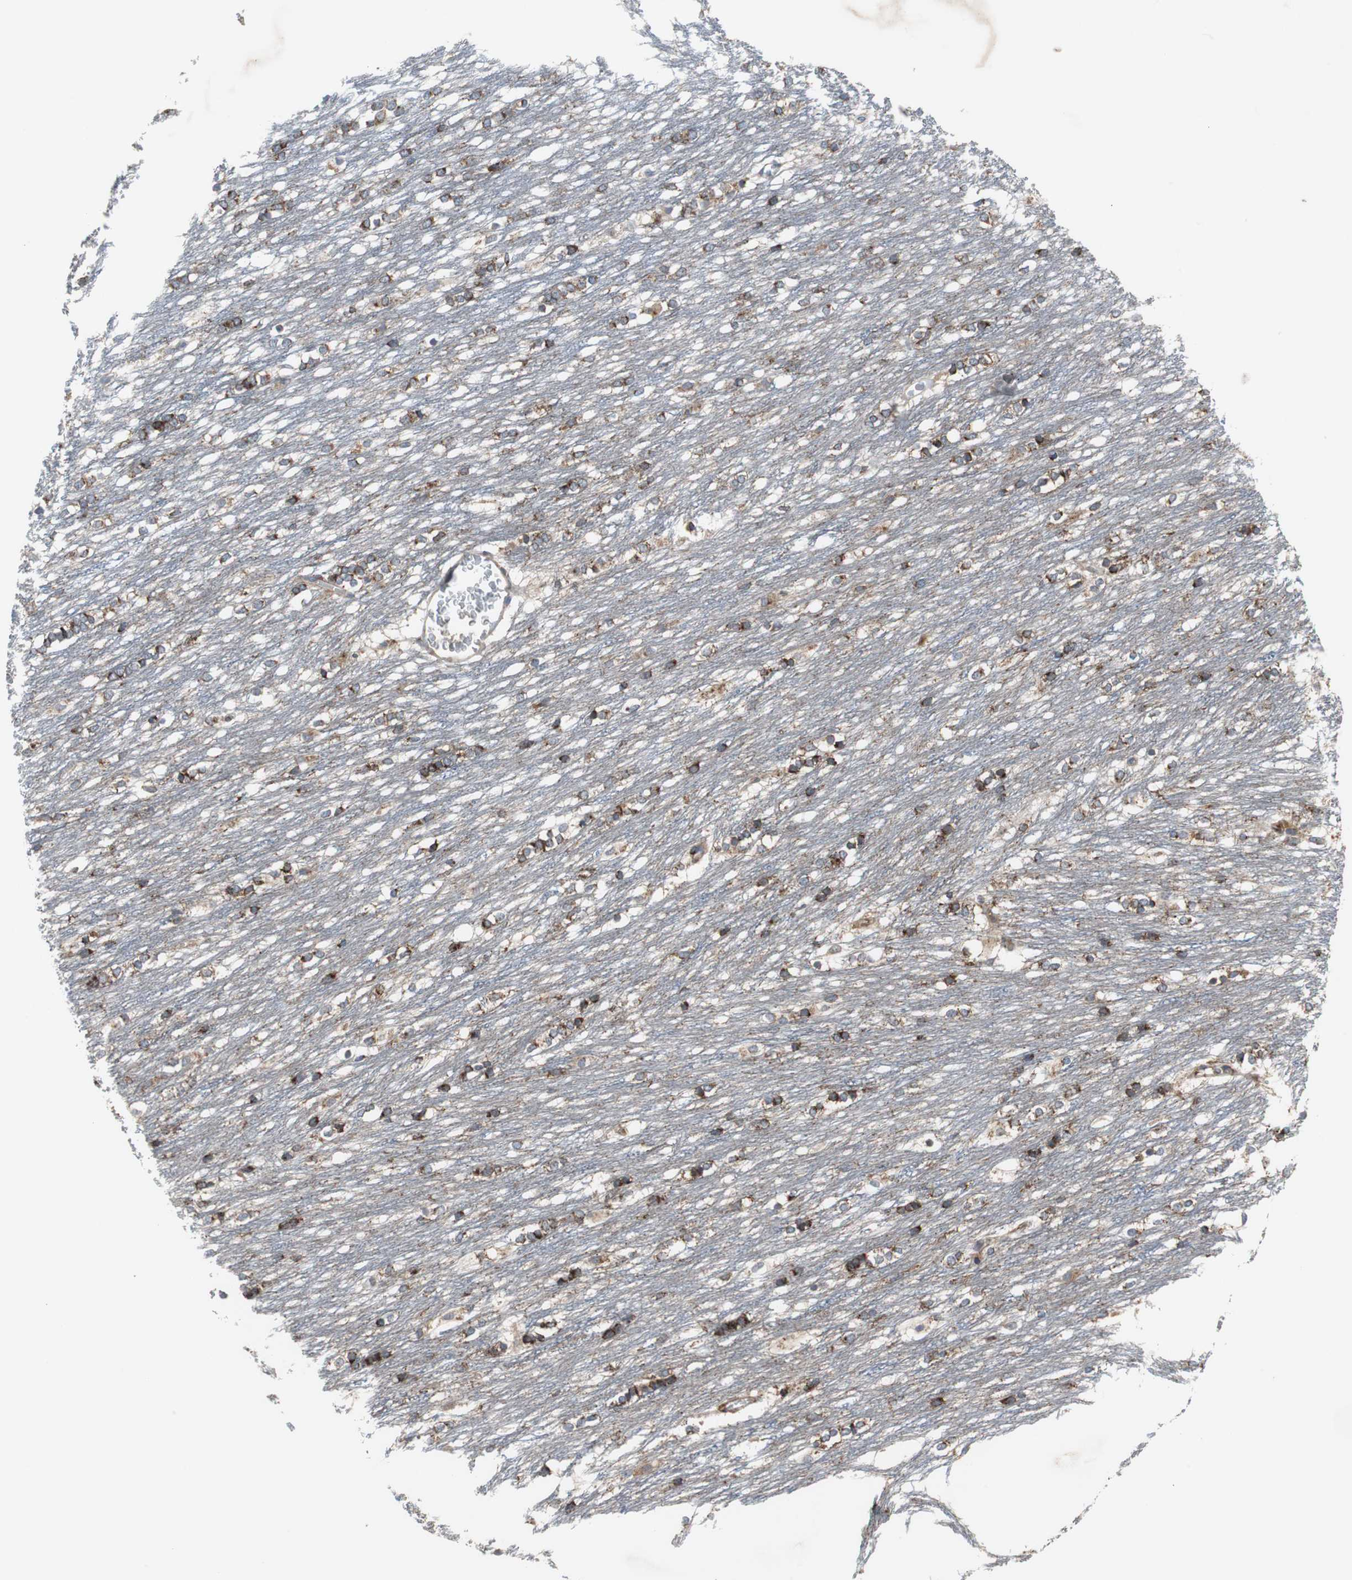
{"staining": {"intensity": "moderate", "quantity": "25%-75%", "location": "cytoplasmic/membranous"}, "tissue": "caudate", "cell_type": "Glial cells", "image_type": "normal", "snomed": [{"axis": "morphology", "description": "Normal tissue, NOS"}, {"axis": "topography", "description": "Lateral ventricle wall"}], "caption": "IHC (DAB (3,3'-diaminobenzidine)) staining of unremarkable human caudate displays moderate cytoplasmic/membranous protein positivity in about 25%-75% of glial cells.", "gene": "SORT1", "patient": {"sex": "female", "age": 19}}